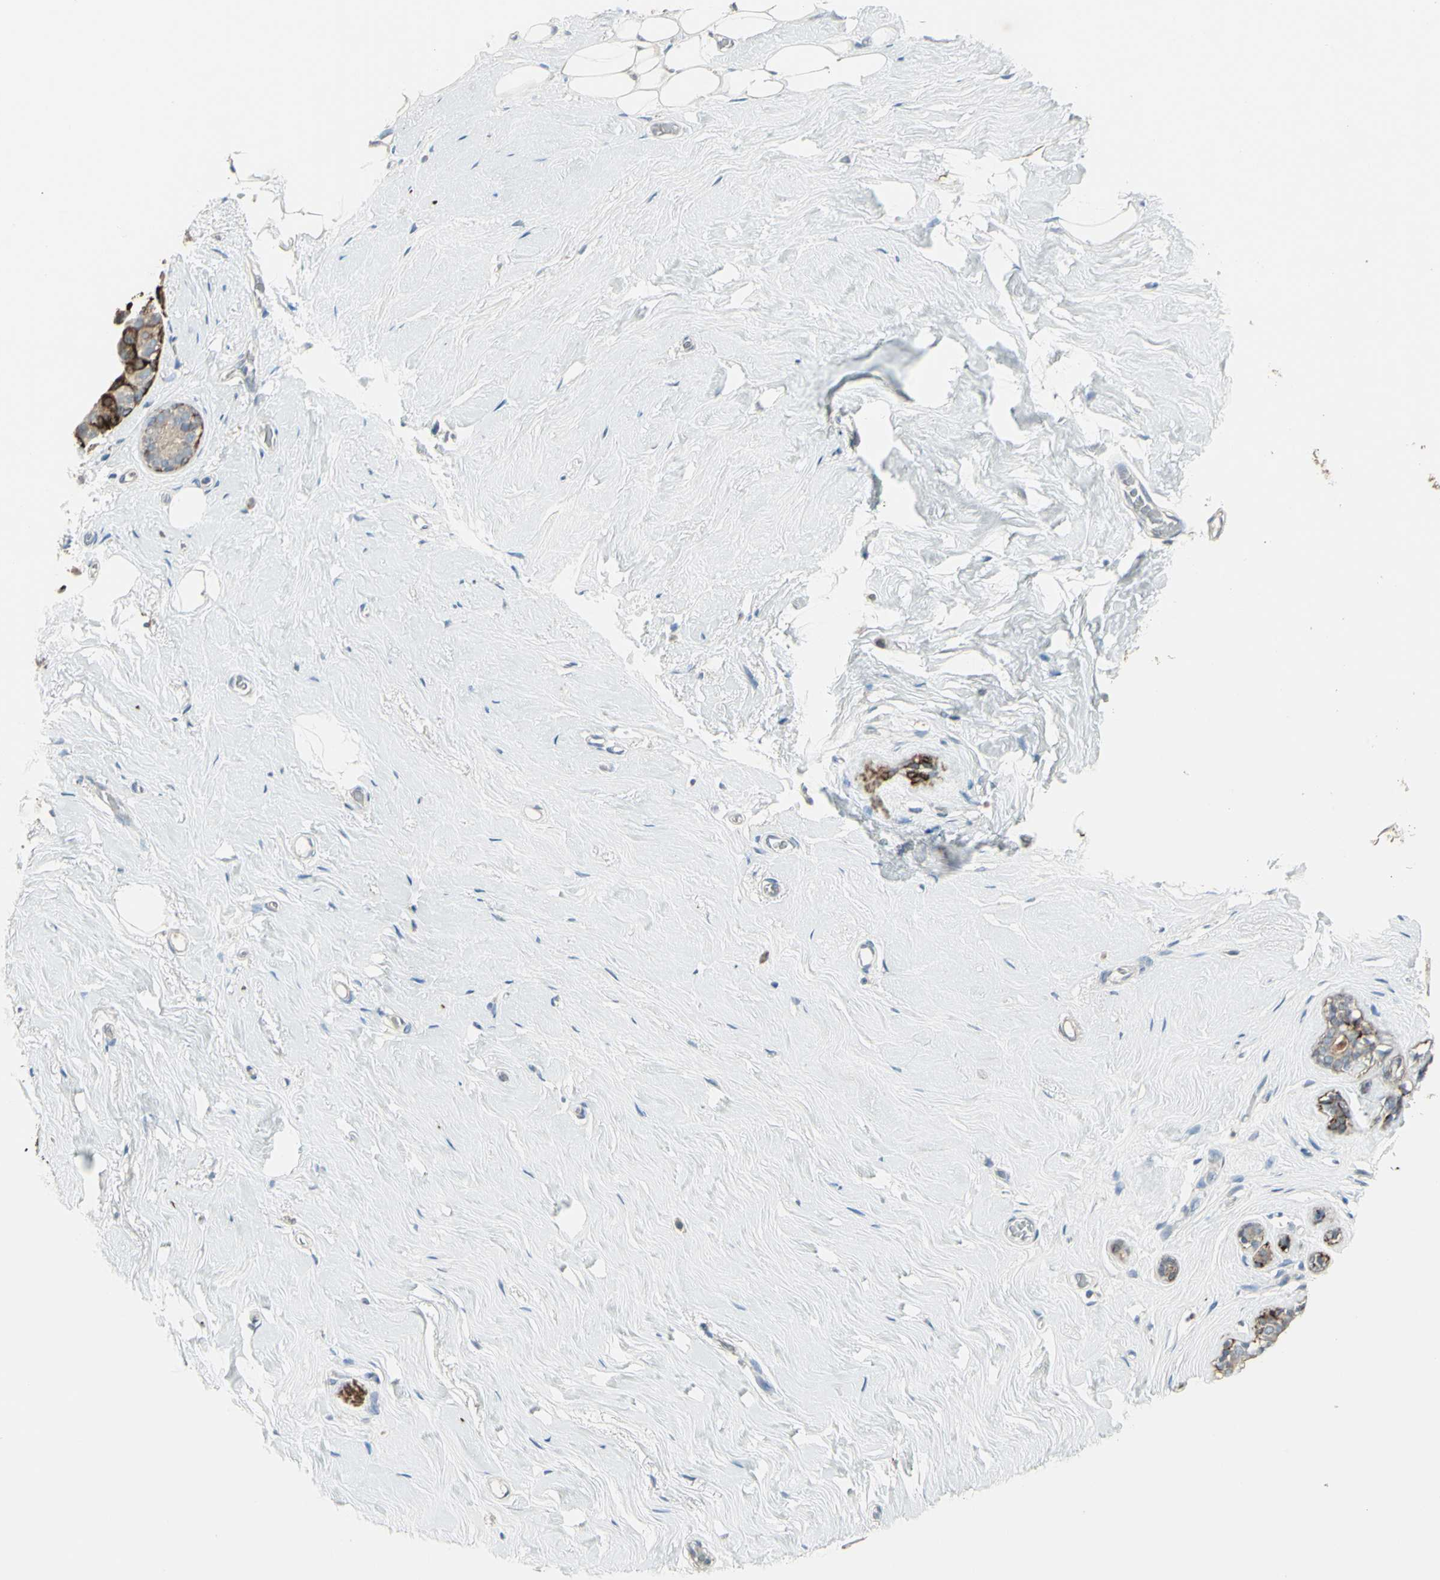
{"staining": {"intensity": "negative", "quantity": "none", "location": "none"}, "tissue": "breast", "cell_type": "Adipocytes", "image_type": "normal", "snomed": [{"axis": "morphology", "description": "Normal tissue, NOS"}, {"axis": "topography", "description": "Breast"}], "caption": "Human breast stained for a protein using immunohistochemistry (IHC) exhibits no expression in adipocytes.", "gene": "FAM171B", "patient": {"sex": "female", "age": 75}}